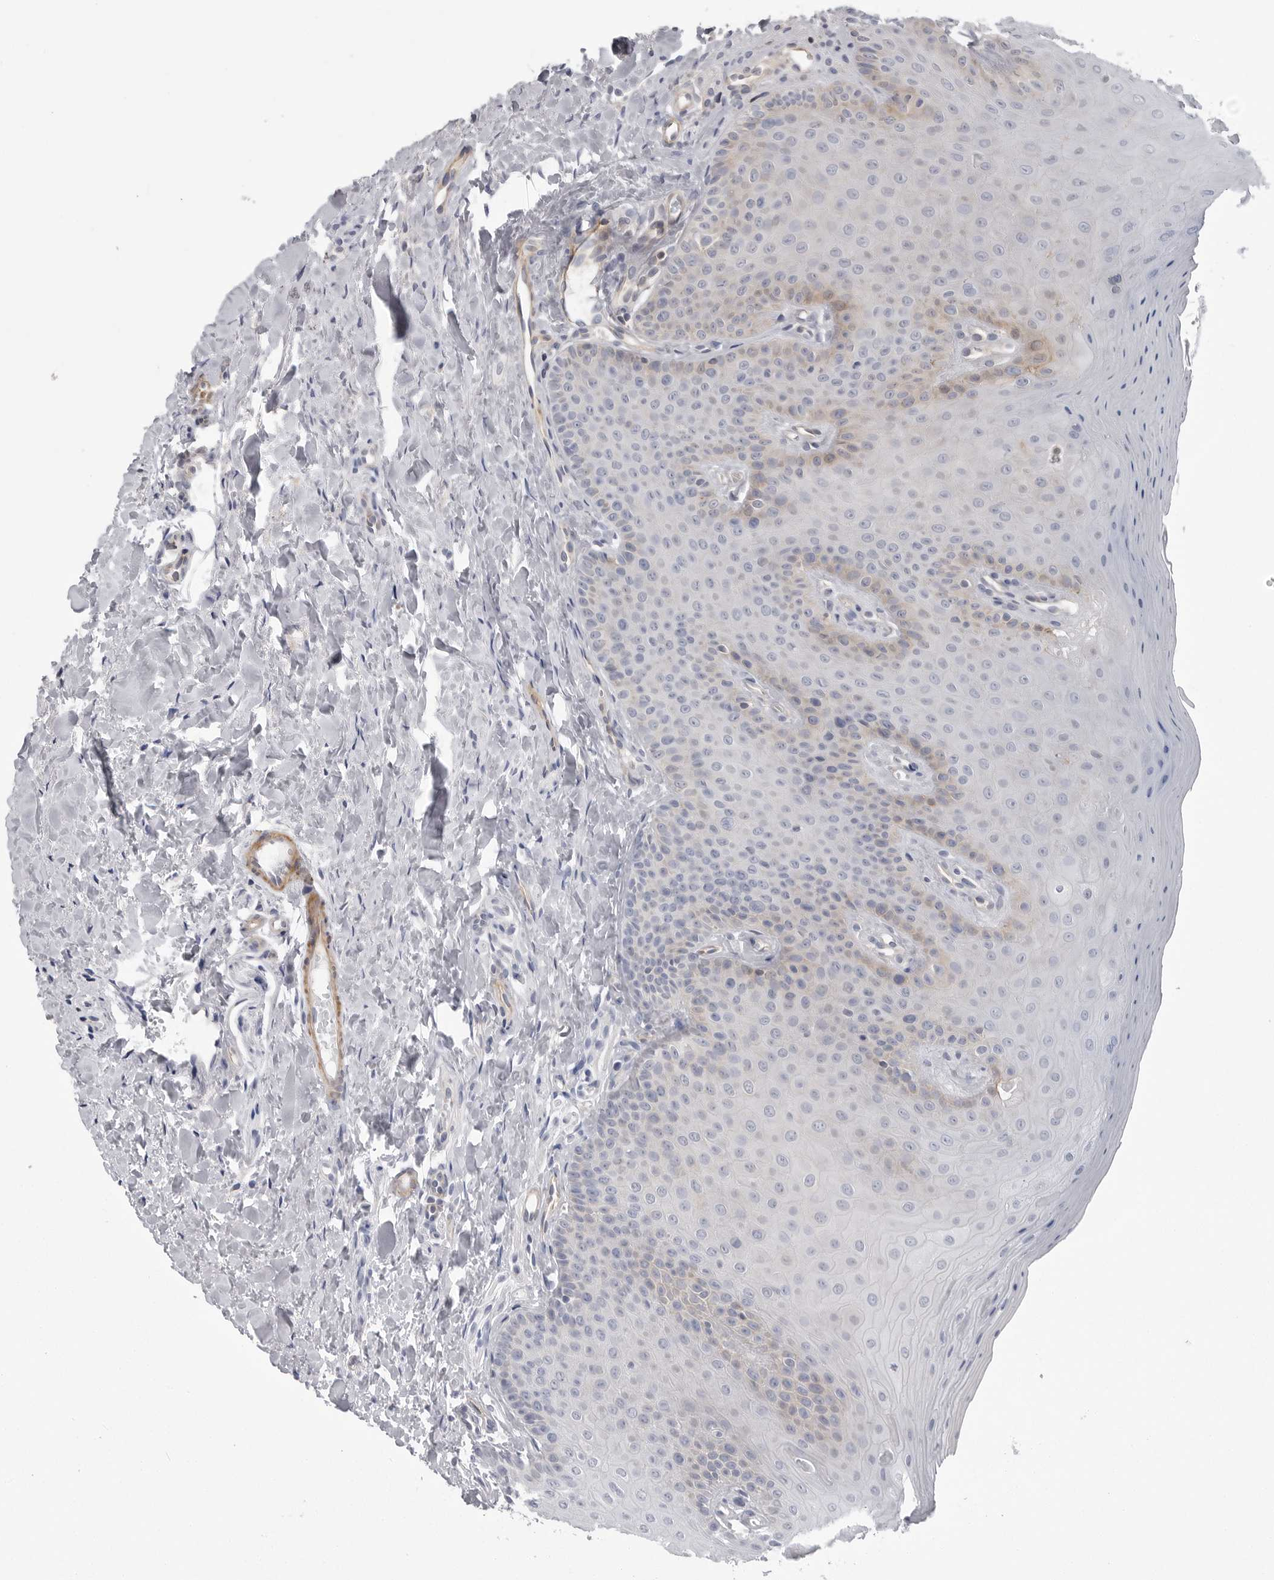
{"staining": {"intensity": "weak", "quantity": "<25%", "location": "cytoplasmic/membranous"}, "tissue": "oral mucosa", "cell_type": "Squamous epithelial cells", "image_type": "normal", "snomed": [{"axis": "morphology", "description": "Normal tissue, NOS"}, {"axis": "topography", "description": "Oral tissue"}], "caption": "IHC micrograph of normal oral mucosa: oral mucosa stained with DAB demonstrates no significant protein staining in squamous epithelial cells.", "gene": "SCP2", "patient": {"sex": "female", "age": 31}}